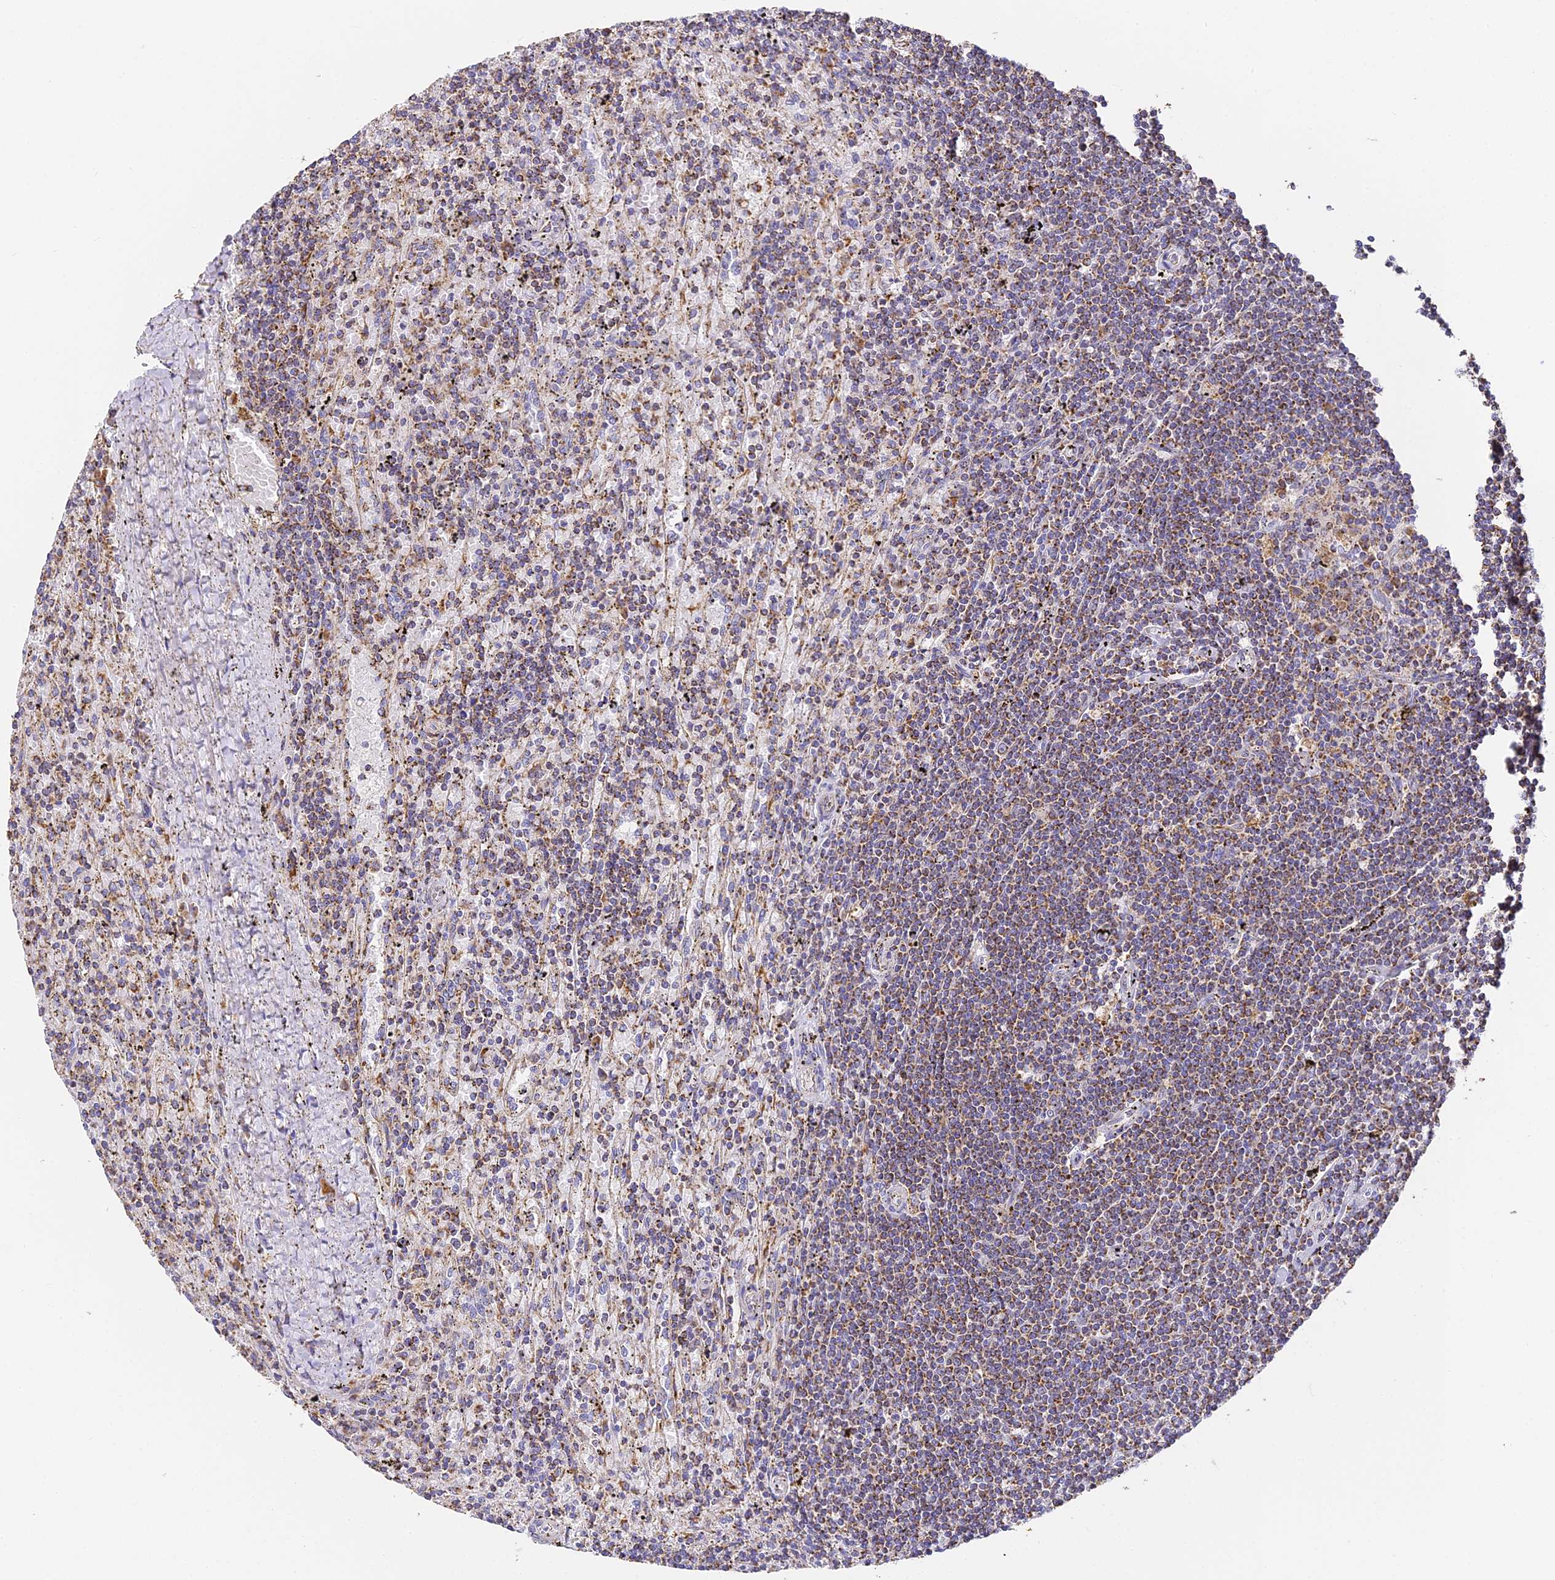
{"staining": {"intensity": "moderate", "quantity": "<25%", "location": "cytoplasmic/membranous"}, "tissue": "lymphoma", "cell_type": "Tumor cells", "image_type": "cancer", "snomed": [{"axis": "morphology", "description": "Malignant lymphoma, non-Hodgkin's type, Low grade"}, {"axis": "topography", "description": "Spleen"}], "caption": "Brown immunohistochemical staining in lymphoma displays moderate cytoplasmic/membranous staining in approximately <25% of tumor cells.", "gene": "COX6C", "patient": {"sex": "male", "age": 76}}